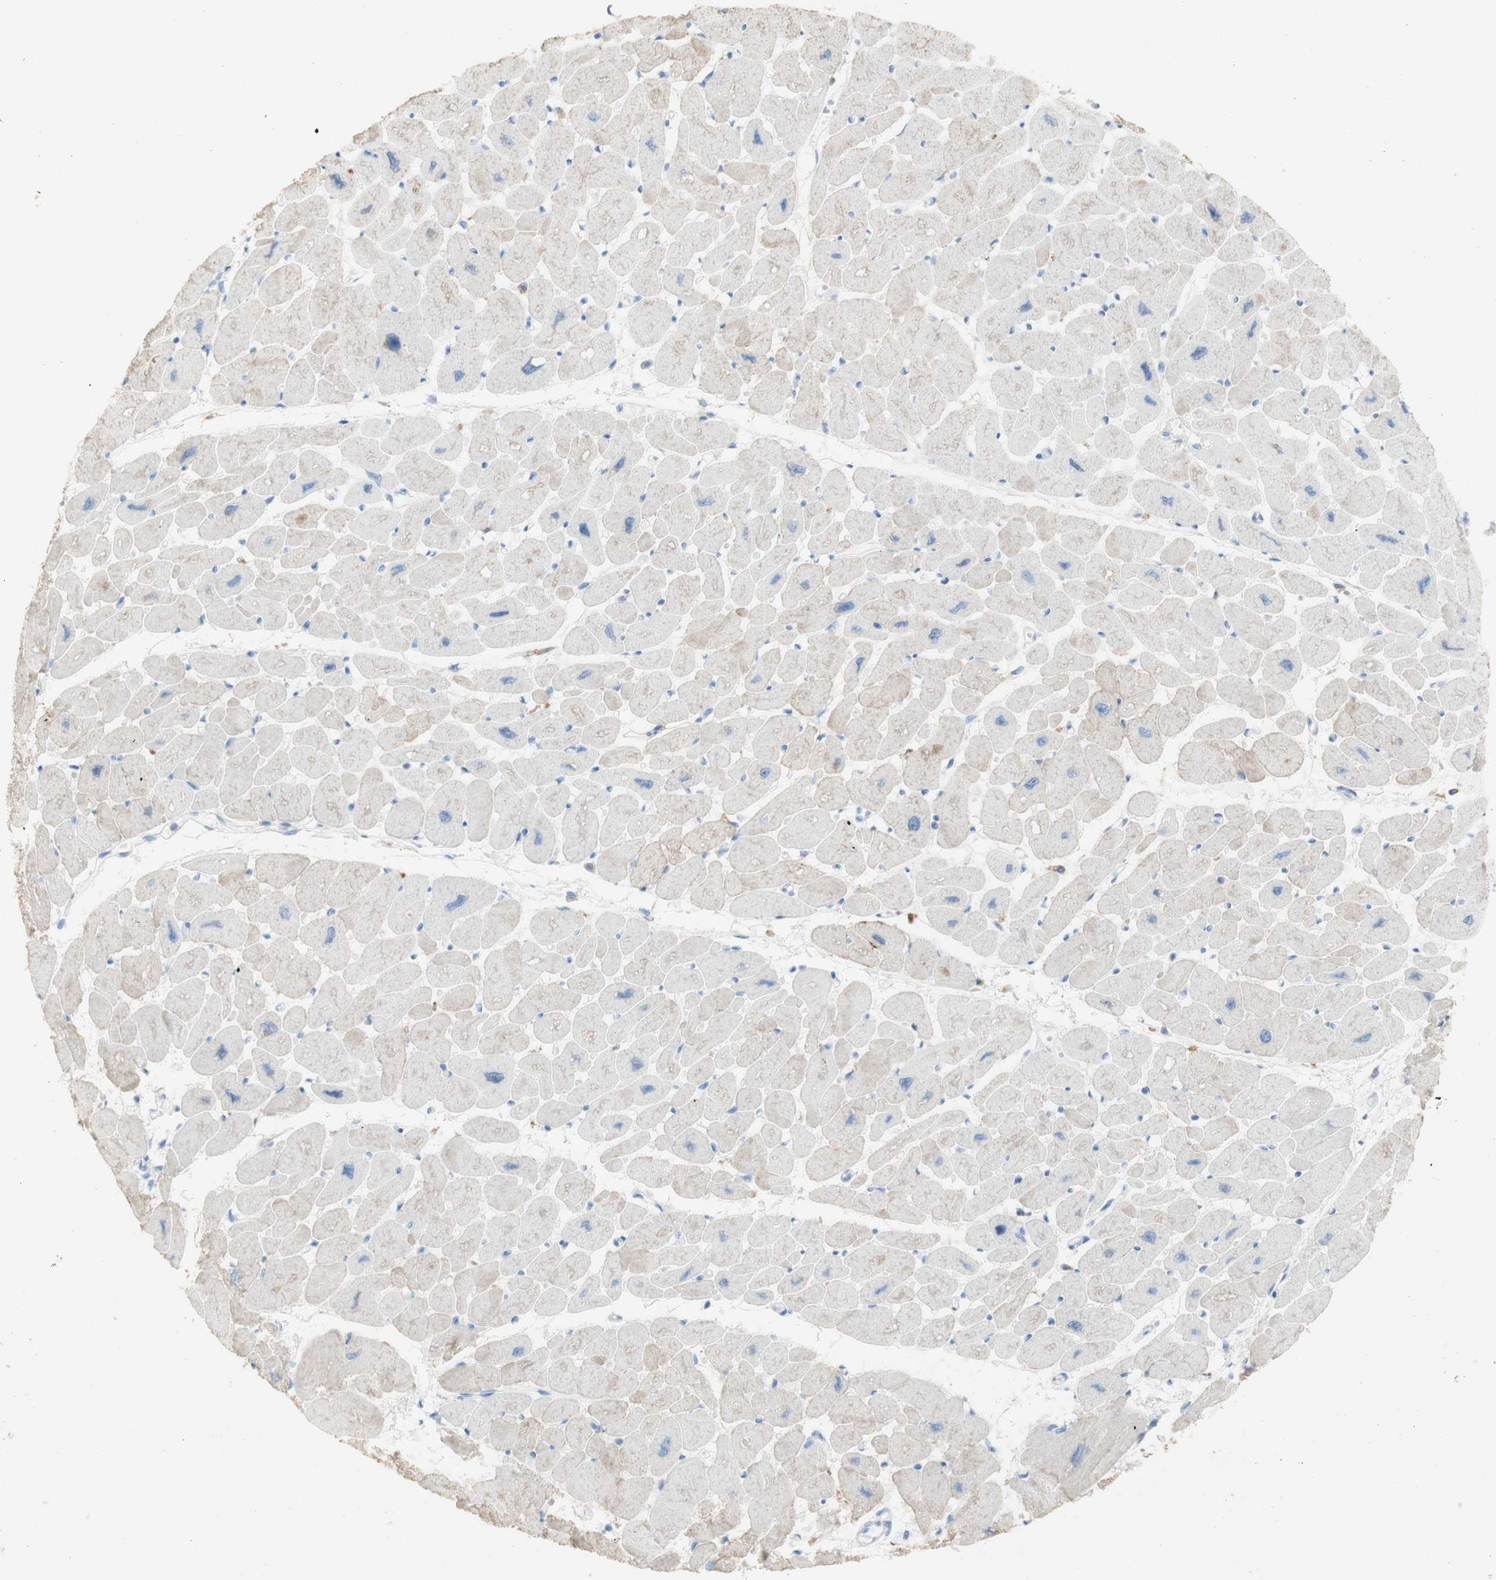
{"staining": {"intensity": "weak", "quantity": "25%-75%", "location": "cytoplasmic/membranous"}, "tissue": "heart muscle", "cell_type": "Cardiomyocytes", "image_type": "normal", "snomed": [{"axis": "morphology", "description": "Normal tissue, NOS"}, {"axis": "topography", "description": "Heart"}], "caption": "Immunohistochemical staining of normal human heart muscle exhibits weak cytoplasmic/membranous protein positivity in about 25%-75% of cardiomyocytes.", "gene": "ART3", "patient": {"sex": "female", "age": 54}}